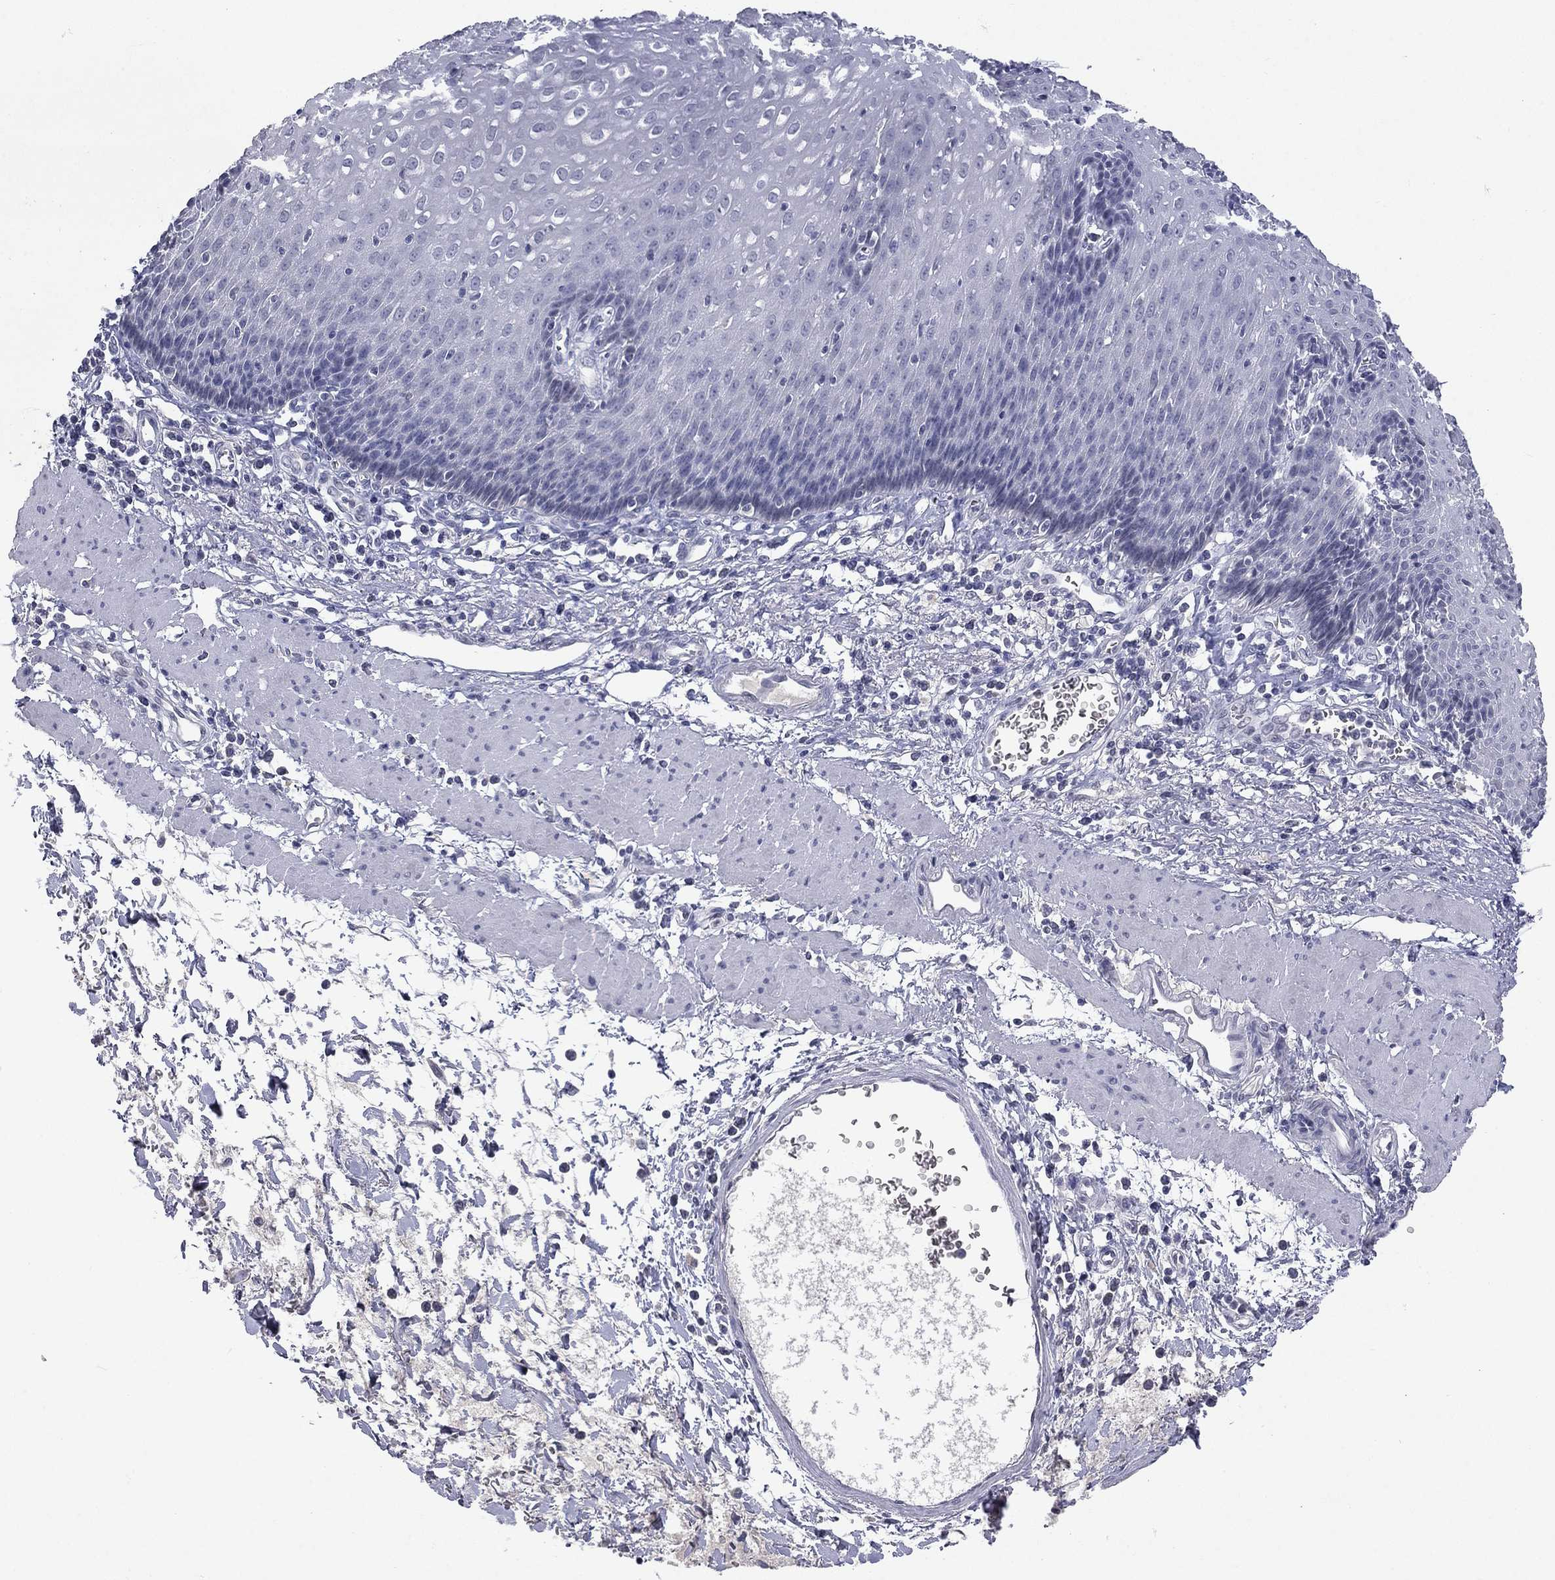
{"staining": {"intensity": "negative", "quantity": "none", "location": "none"}, "tissue": "esophagus", "cell_type": "Squamous epithelial cells", "image_type": "normal", "snomed": [{"axis": "morphology", "description": "Normal tissue, NOS"}, {"axis": "topography", "description": "Esophagus"}], "caption": "Immunohistochemistry (IHC) micrograph of benign human esophagus stained for a protein (brown), which reveals no staining in squamous epithelial cells.", "gene": "SLC51A", "patient": {"sex": "male", "age": 57}}